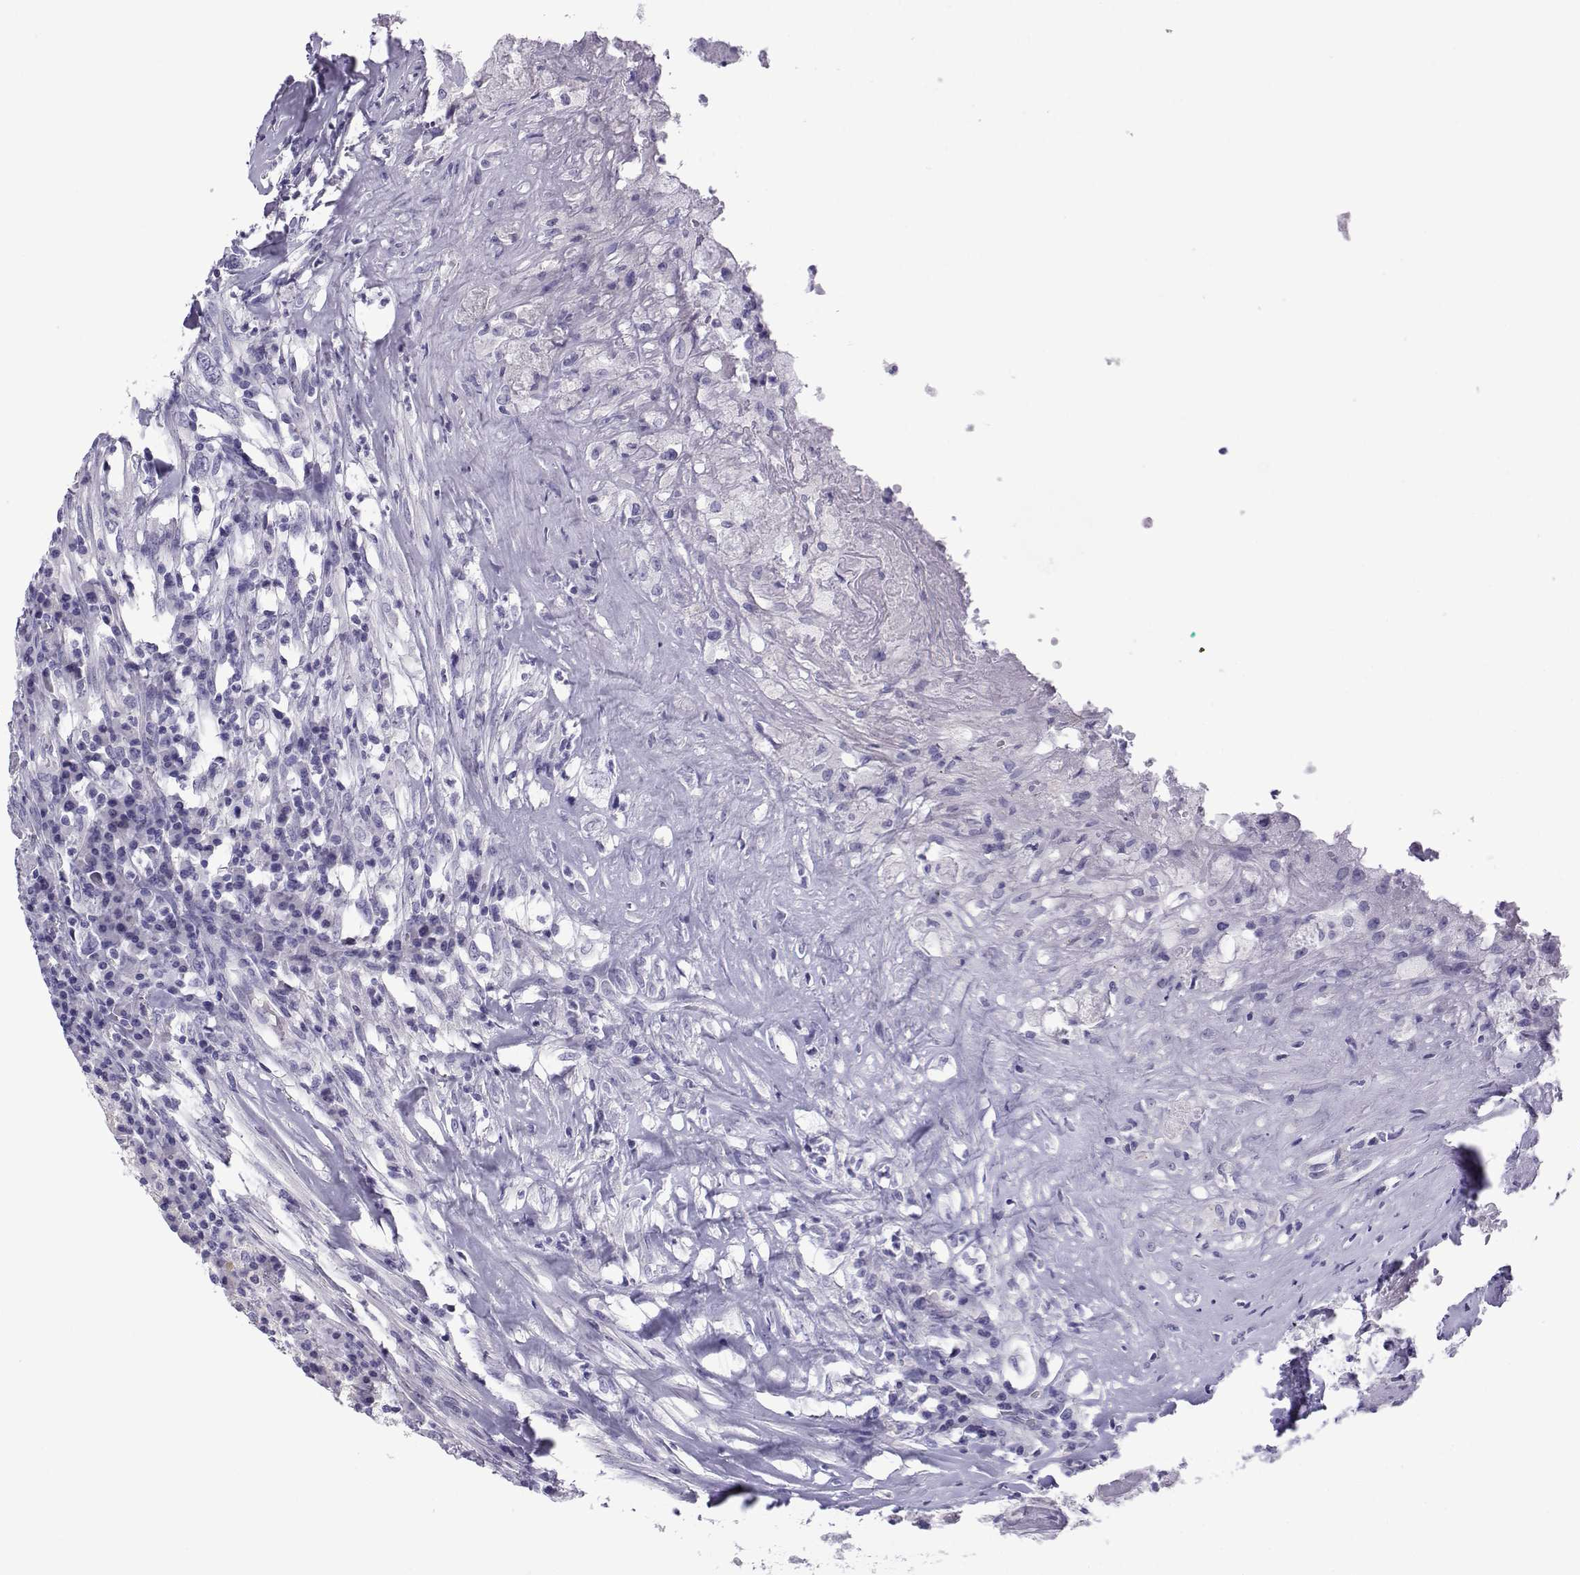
{"staining": {"intensity": "negative", "quantity": "none", "location": "none"}, "tissue": "testis cancer", "cell_type": "Tumor cells", "image_type": "cancer", "snomed": [{"axis": "morphology", "description": "Necrosis, NOS"}, {"axis": "morphology", "description": "Carcinoma, Embryonal, NOS"}, {"axis": "topography", "description": "Testis"}], "caption": "This is an immunohistochemistry micrograph of human testis cancer (embryonal carcinoma). There is no positivity in tumor cells.", "gene": "TRIM46", "patient": {"sex": "male", "age": 19}}